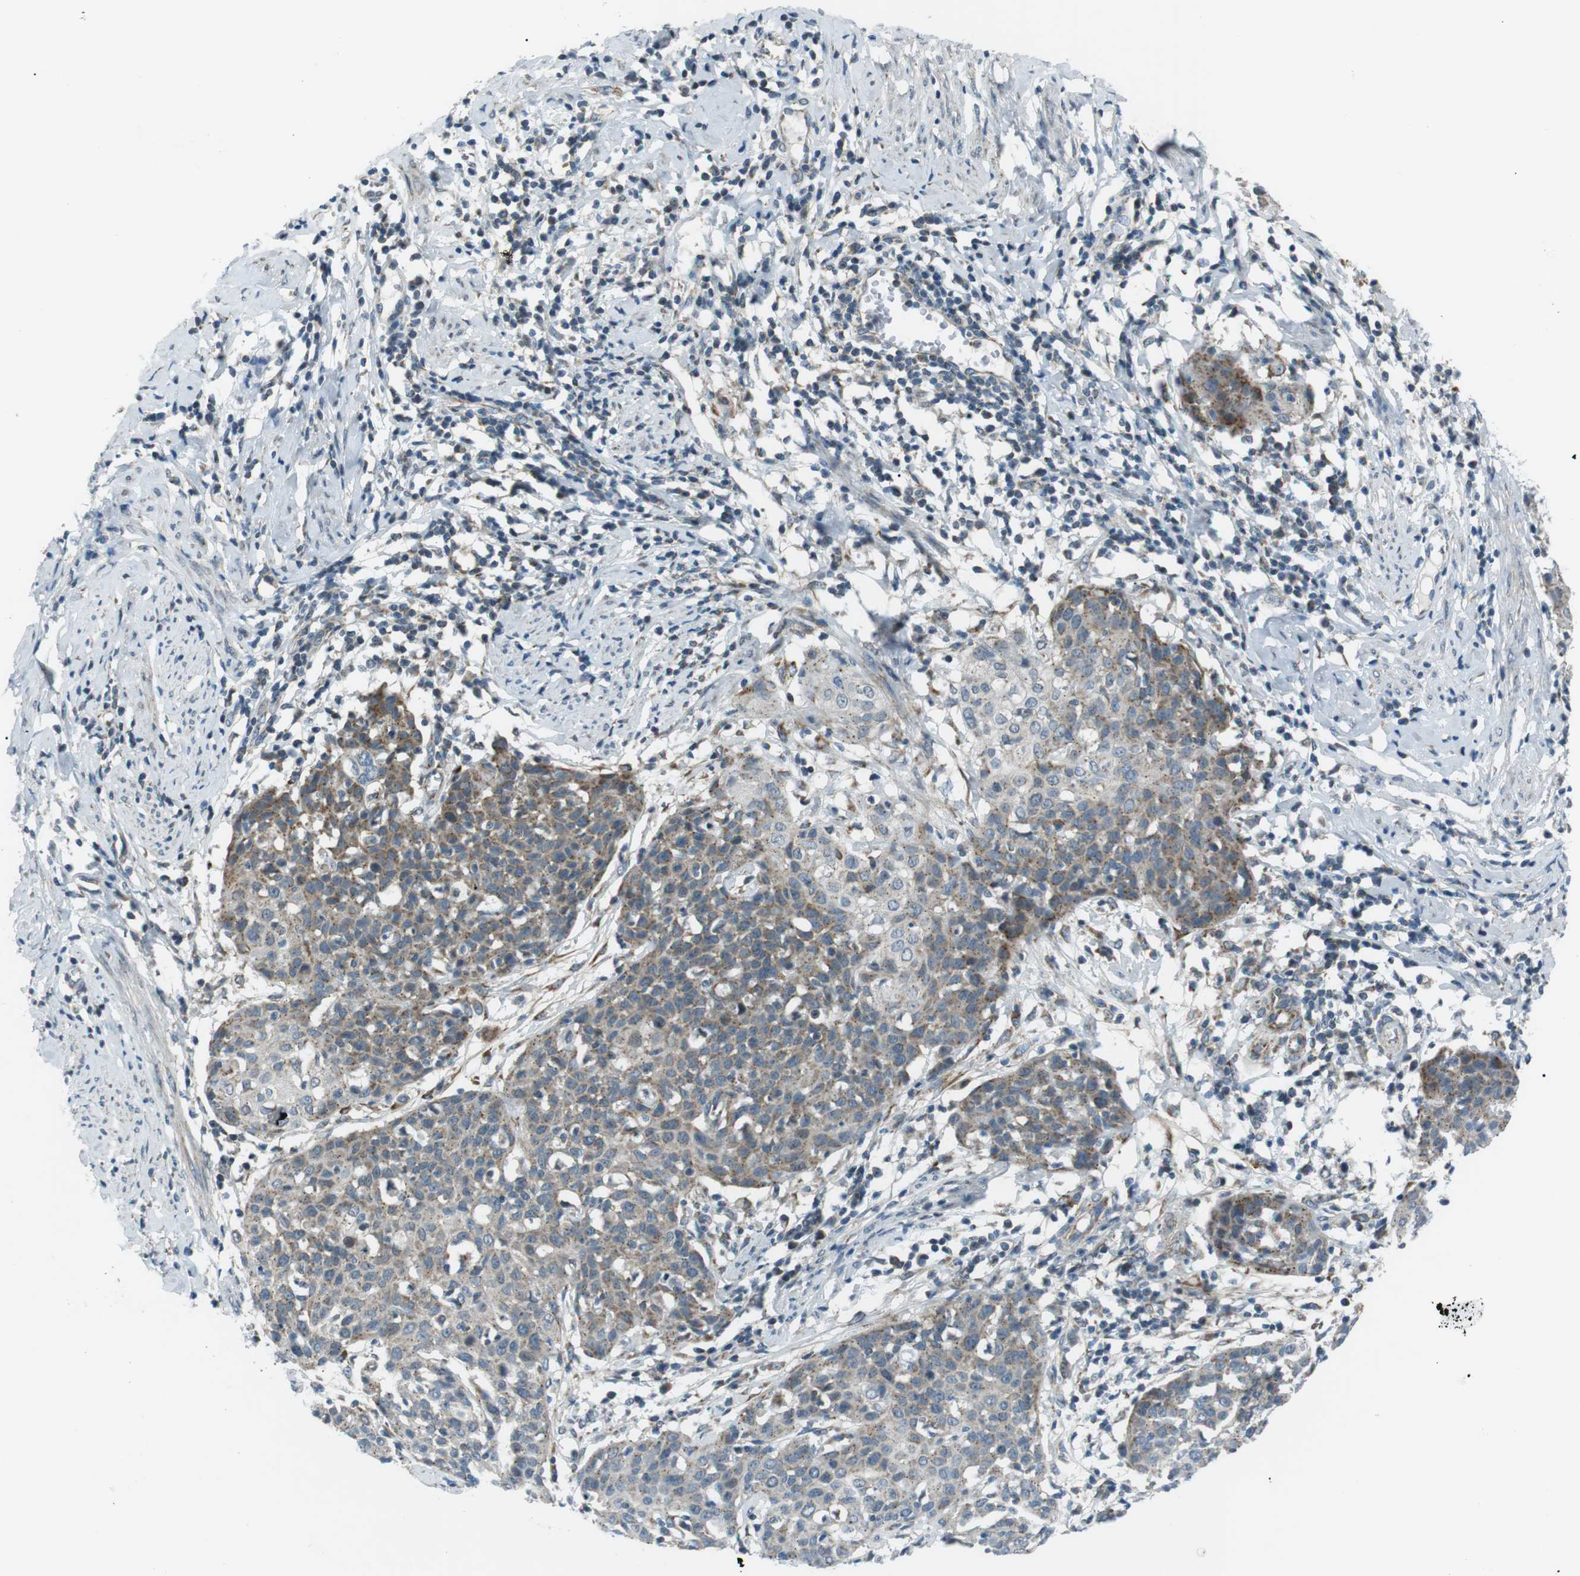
{"staining": {"intensity": "weak", "quantity": ">75%", "location": "cytoplasmic/membranous"}, "tissue": "cervical cancer", "cell_type": "Tumor cells", "image_type": "cancer", "snomed": [{"axis": "morphology", "description": "Squamous cell carcinoma, NOS"}, {"axis": "topography", "description": "Cervix"}], "caption": "An image of cervical cancer (squamous cell carcinoma) stained for a protein demonstrates weak cytoplasmic/membranous brown staining in tumor cells.", "gene": "ARID5B", "patient": {"sex": "female", "age": 38}}